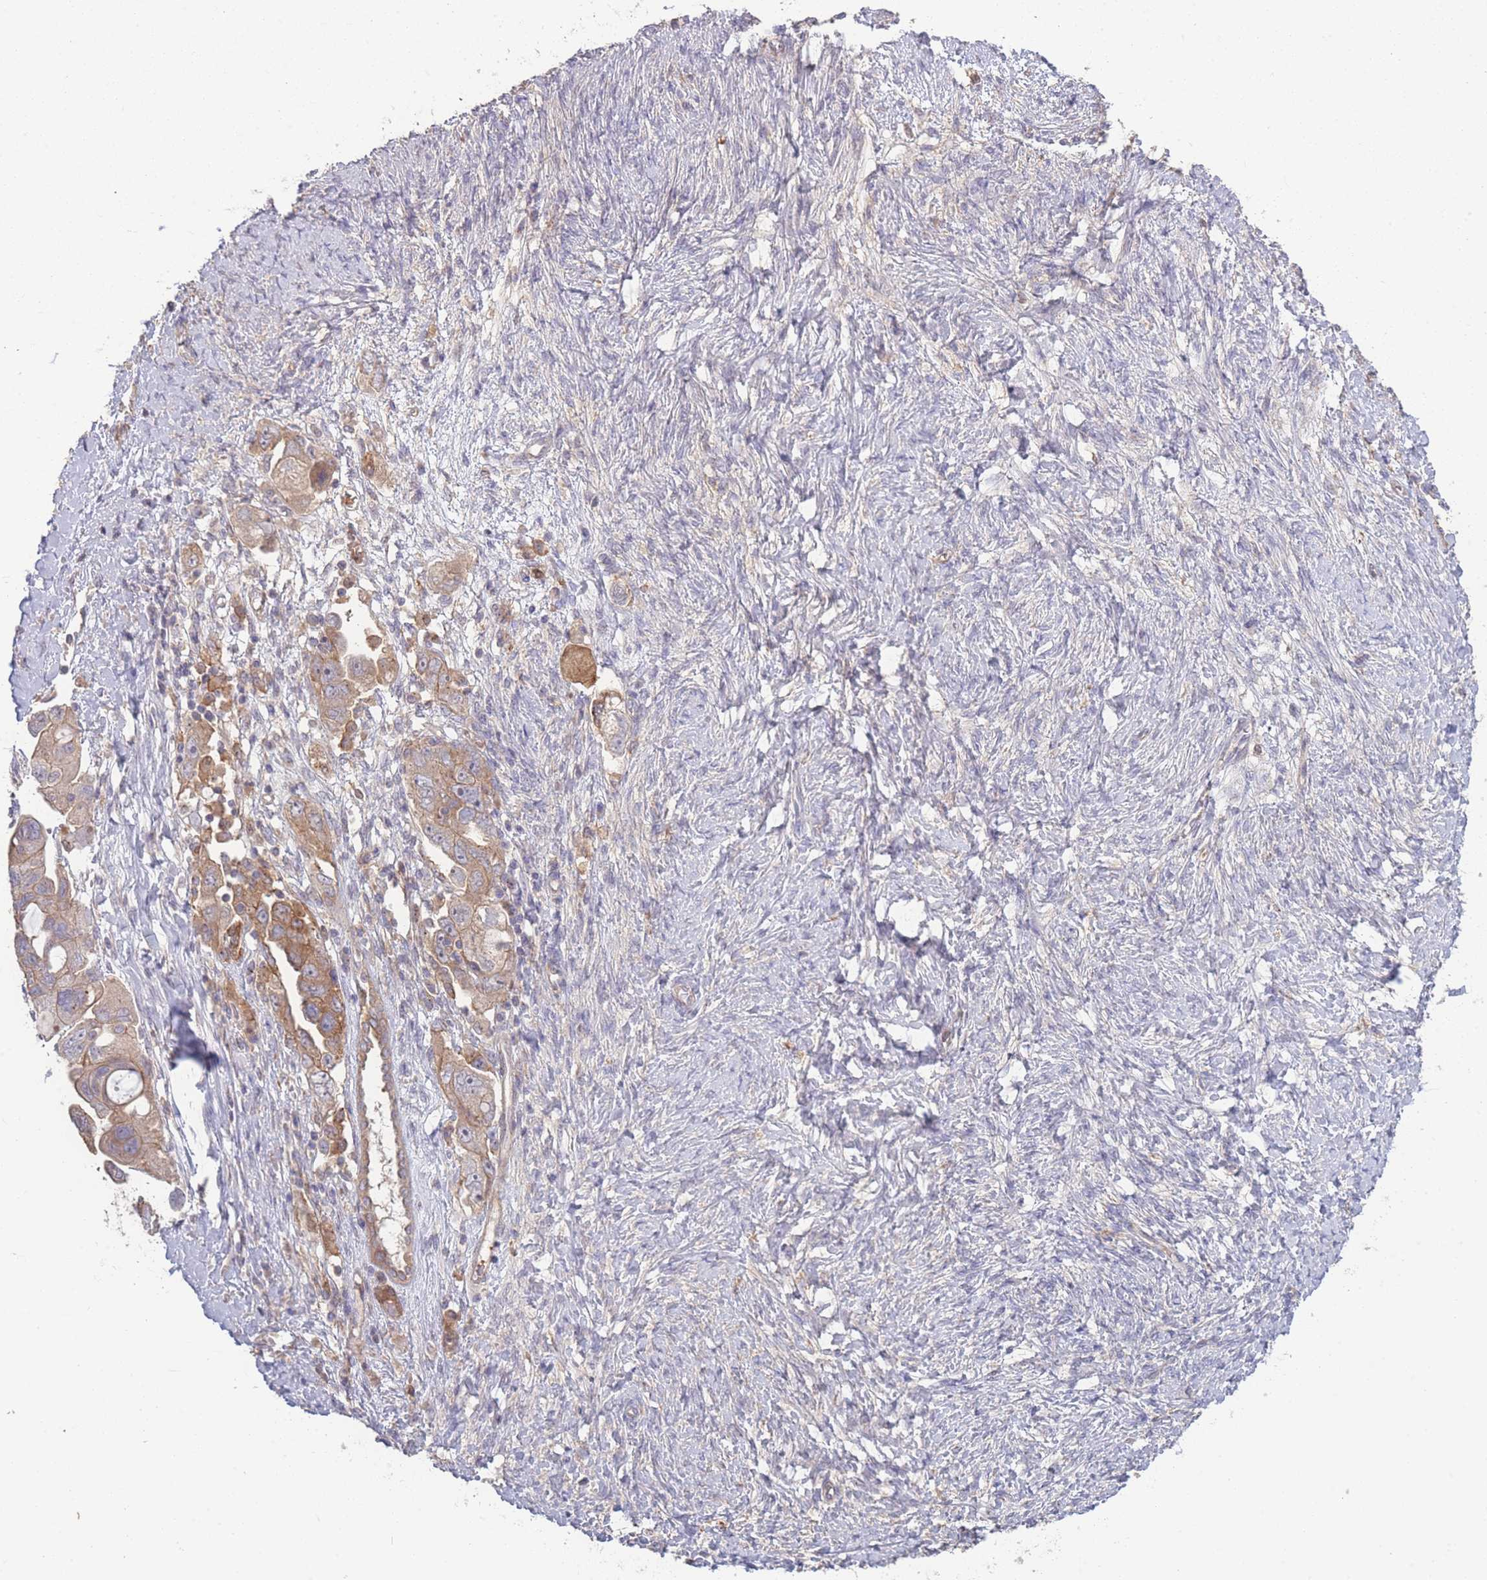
{"staining": {"intensity": "moderate", "quantity": "<25%", "location": "cytoplasmic/membranous"}, "tissue": "ovarian cancer", "cell_type": "Tumor cells", "image_type": "cancer", "snomed": [{"axis": "morphology", "description": "Carcinoma, NOS"}, {"axis": "morphology", "description": "Cystadenocarcinoma, serous, NOS"}, {"axis": "topography", "description": "Ovary"}], "caption": "Ovarian carcinoma stained with immunohistochemistry reveals moderate cytoplasmic/membranous staining in approximately <25% of tumor cells. (DAB IHC, brown staining for protein, blue staining for nuclei).", "gene": "STEAP3", "patient": {"sex": "female", "age": 69}}